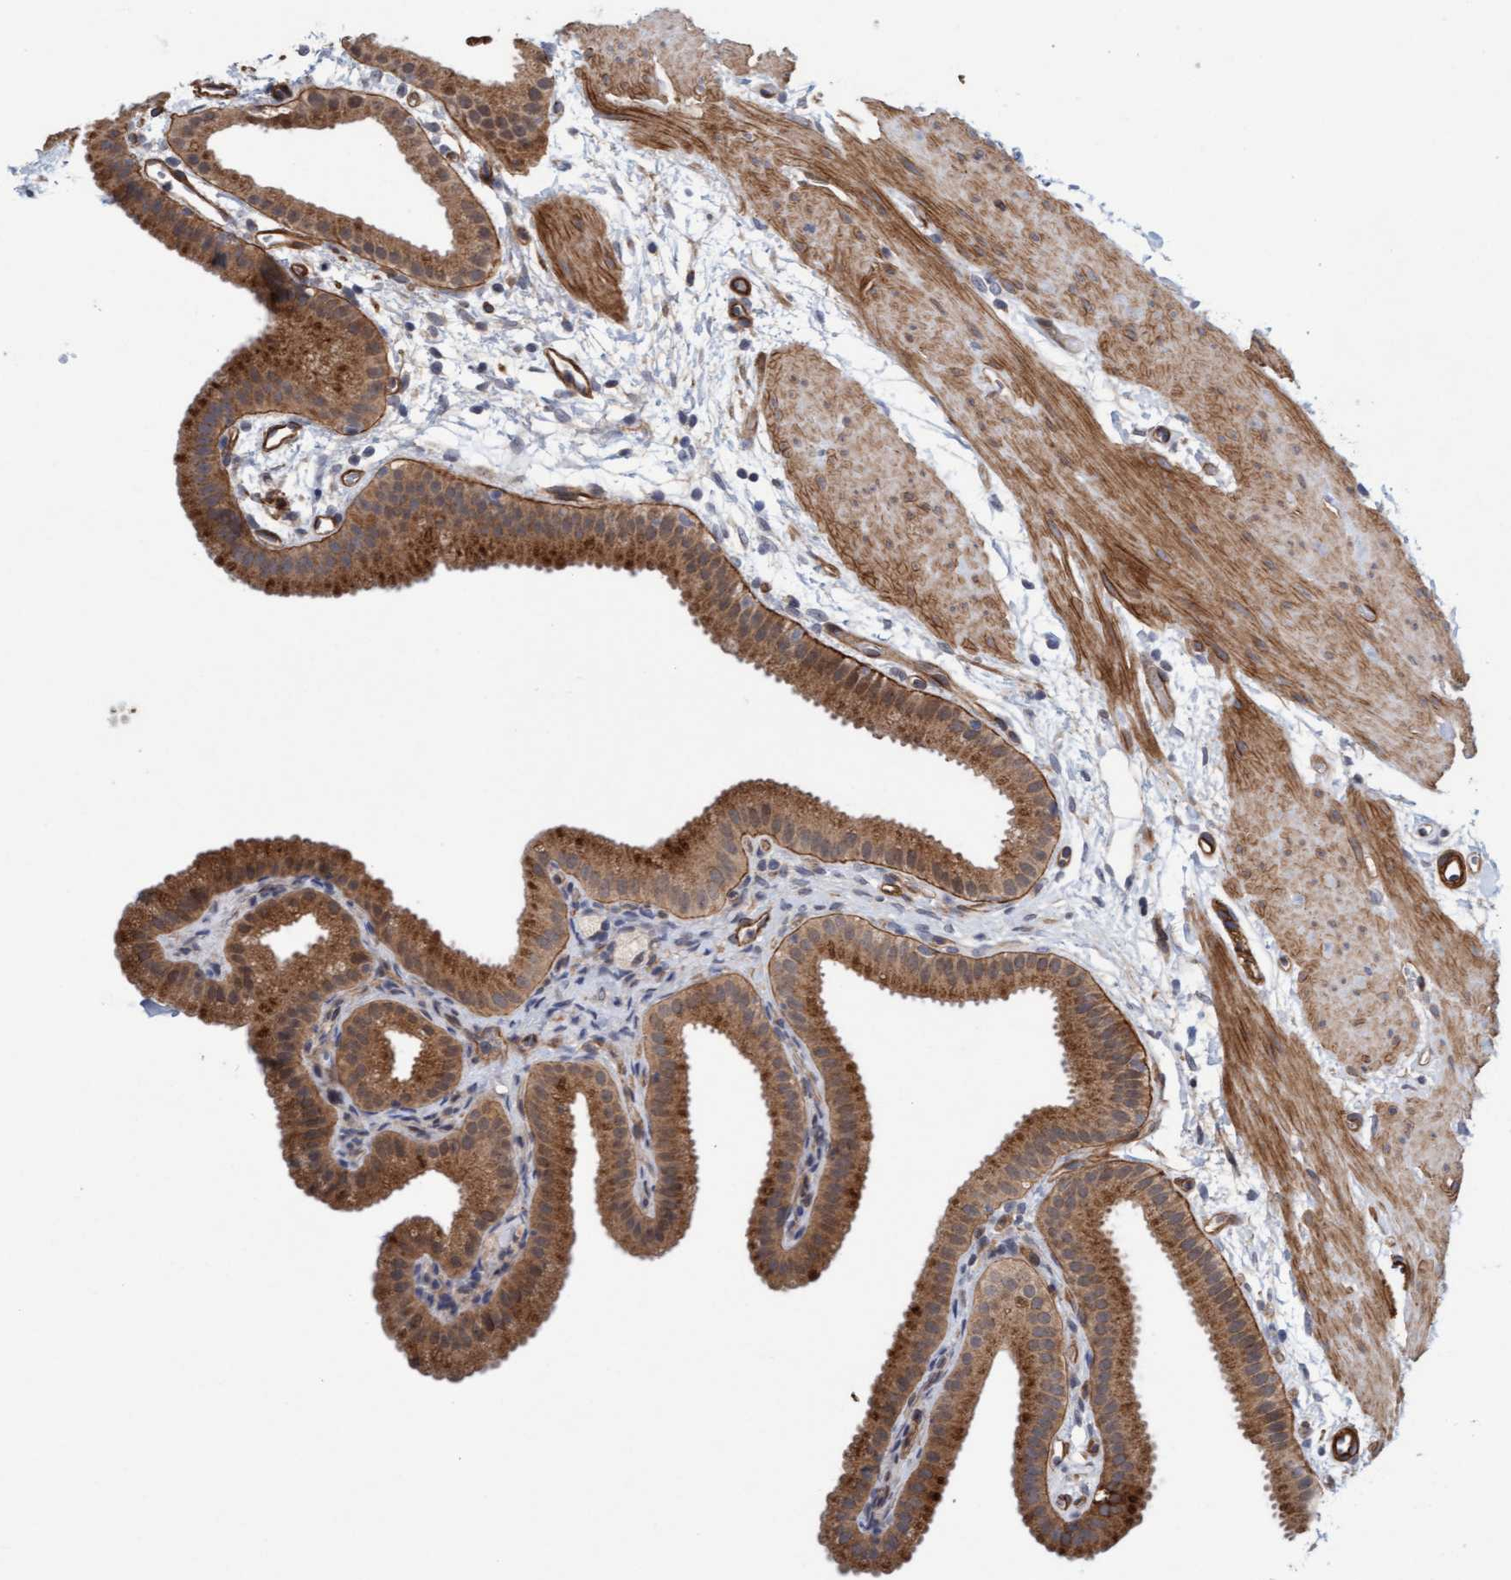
{"staining": {"intensity": "moderate", "quantity": ">75%", "location": "cytoplasmic/membranous,nuclear"}, "tissue": "gallbladder", "cell_type": "Glandular cells", "image_type": "normal", "snomed": [{"axis": "morphology", "description": "Normal tissue, NOS"}, {"axis": "topography", "description": "Gallbladder"}], "caption": "Immunohistochemical staining of unremarkable gallbladder reveals moderate cytoplasmic/membranous,nuclear protein expression in about >75% of glandular cells.", "gene": "TSTD2", "patient": {"sex": "female", "age": 64}}